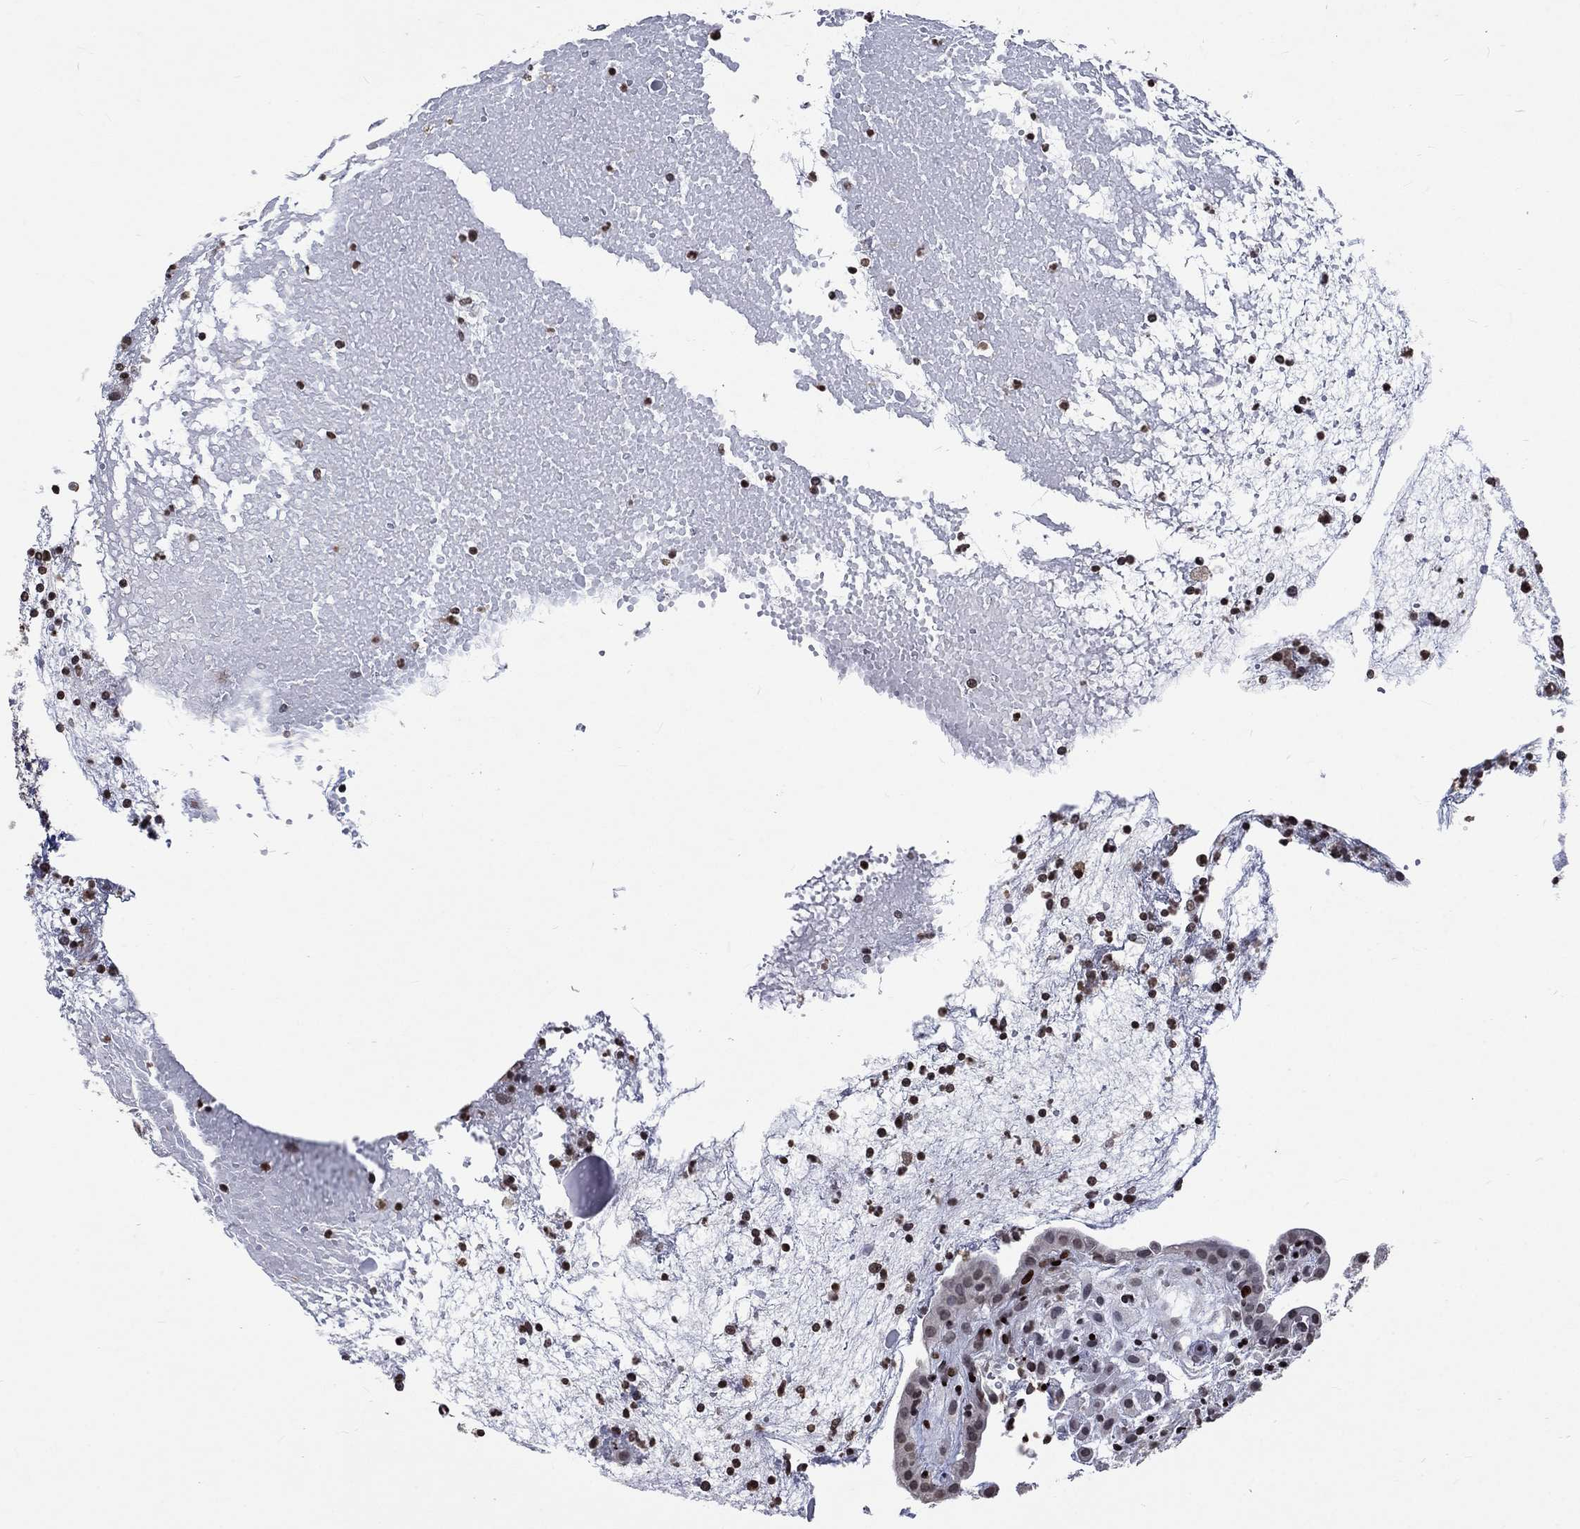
{"staining": {"intensity": "strong", "quantity": "25%-75%", "location": "nuclear"}, "tissue": "placenta", "cell_type": "Trophoblastic cells", "image_type": "normal", "snomed": [{"axis": "morphology", "description": "Normal tissue, NOS"}, {"axis": "topography", "description": "Placenta"}], "caption": "Immunohistochemistry (IHC) histopathology image of benign placenta stained for a protein (brown), which demonstrates high levels of strong nuclear staining in about 25%-75% of trophoblastic cells.", "gene": "SRSF3", "patient": {"sex": "female", "age": 24}}